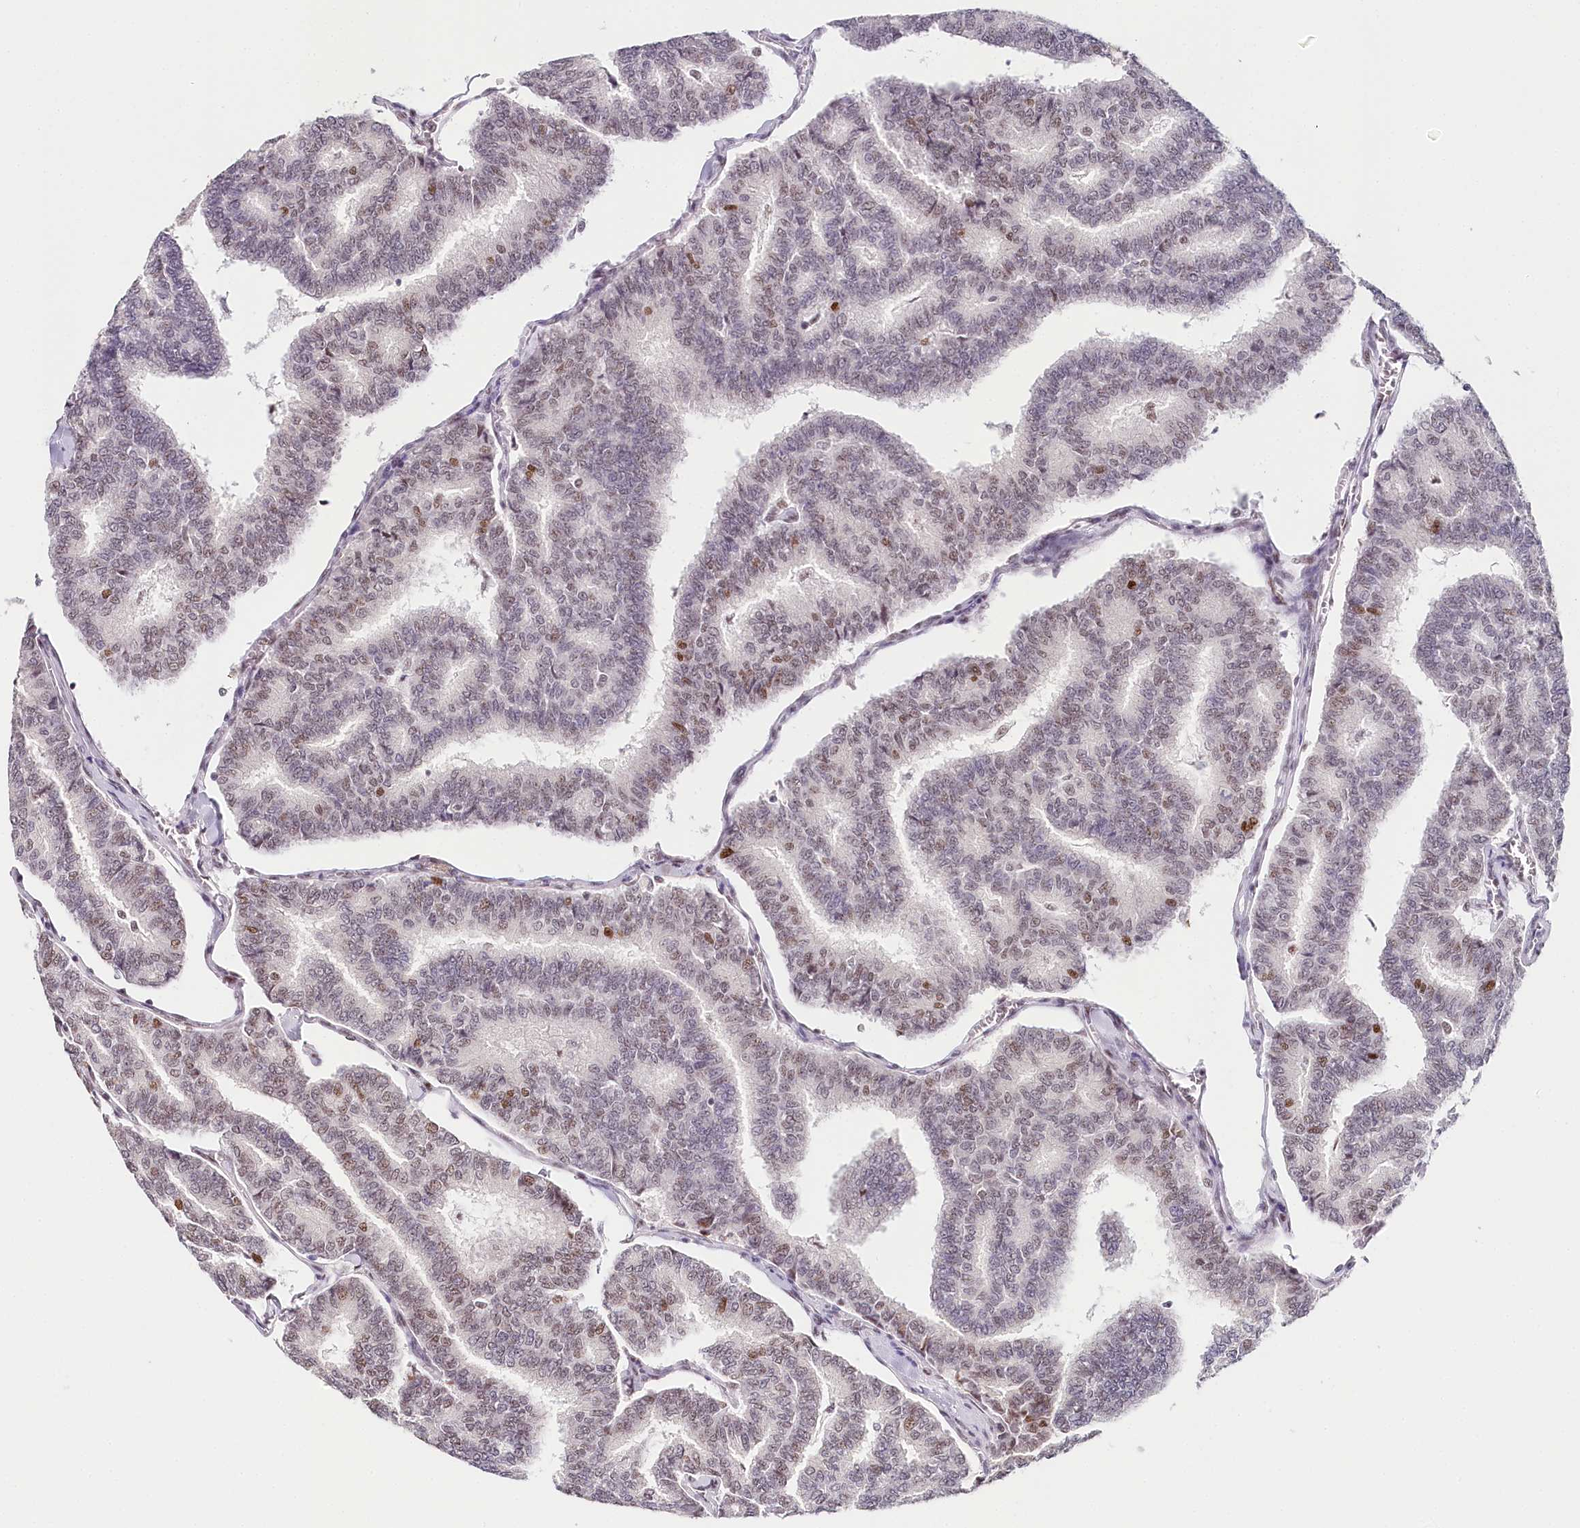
{"staining": {"intensity": "weak", "quantity": "25%-75%", "location": "nuclear"}, "tissue": "thyroid cancer", "cell_type": "Tumor cells", "image_type": "cancer", "snomed": [{"axis": "morphology", "description": "Papillary adenocarcinoma, NOS"}, {"axis": "topography", "description": "Thyroid gland"}], "caption": "There is low levels of weak nuclear staining in tumor cells of papillary adenocarcinoma (thyroid), as demonstrated by immunohistochemical staining (brown color).", "gene": "TP53", "patient": {"sex": "female", "age": 35}}